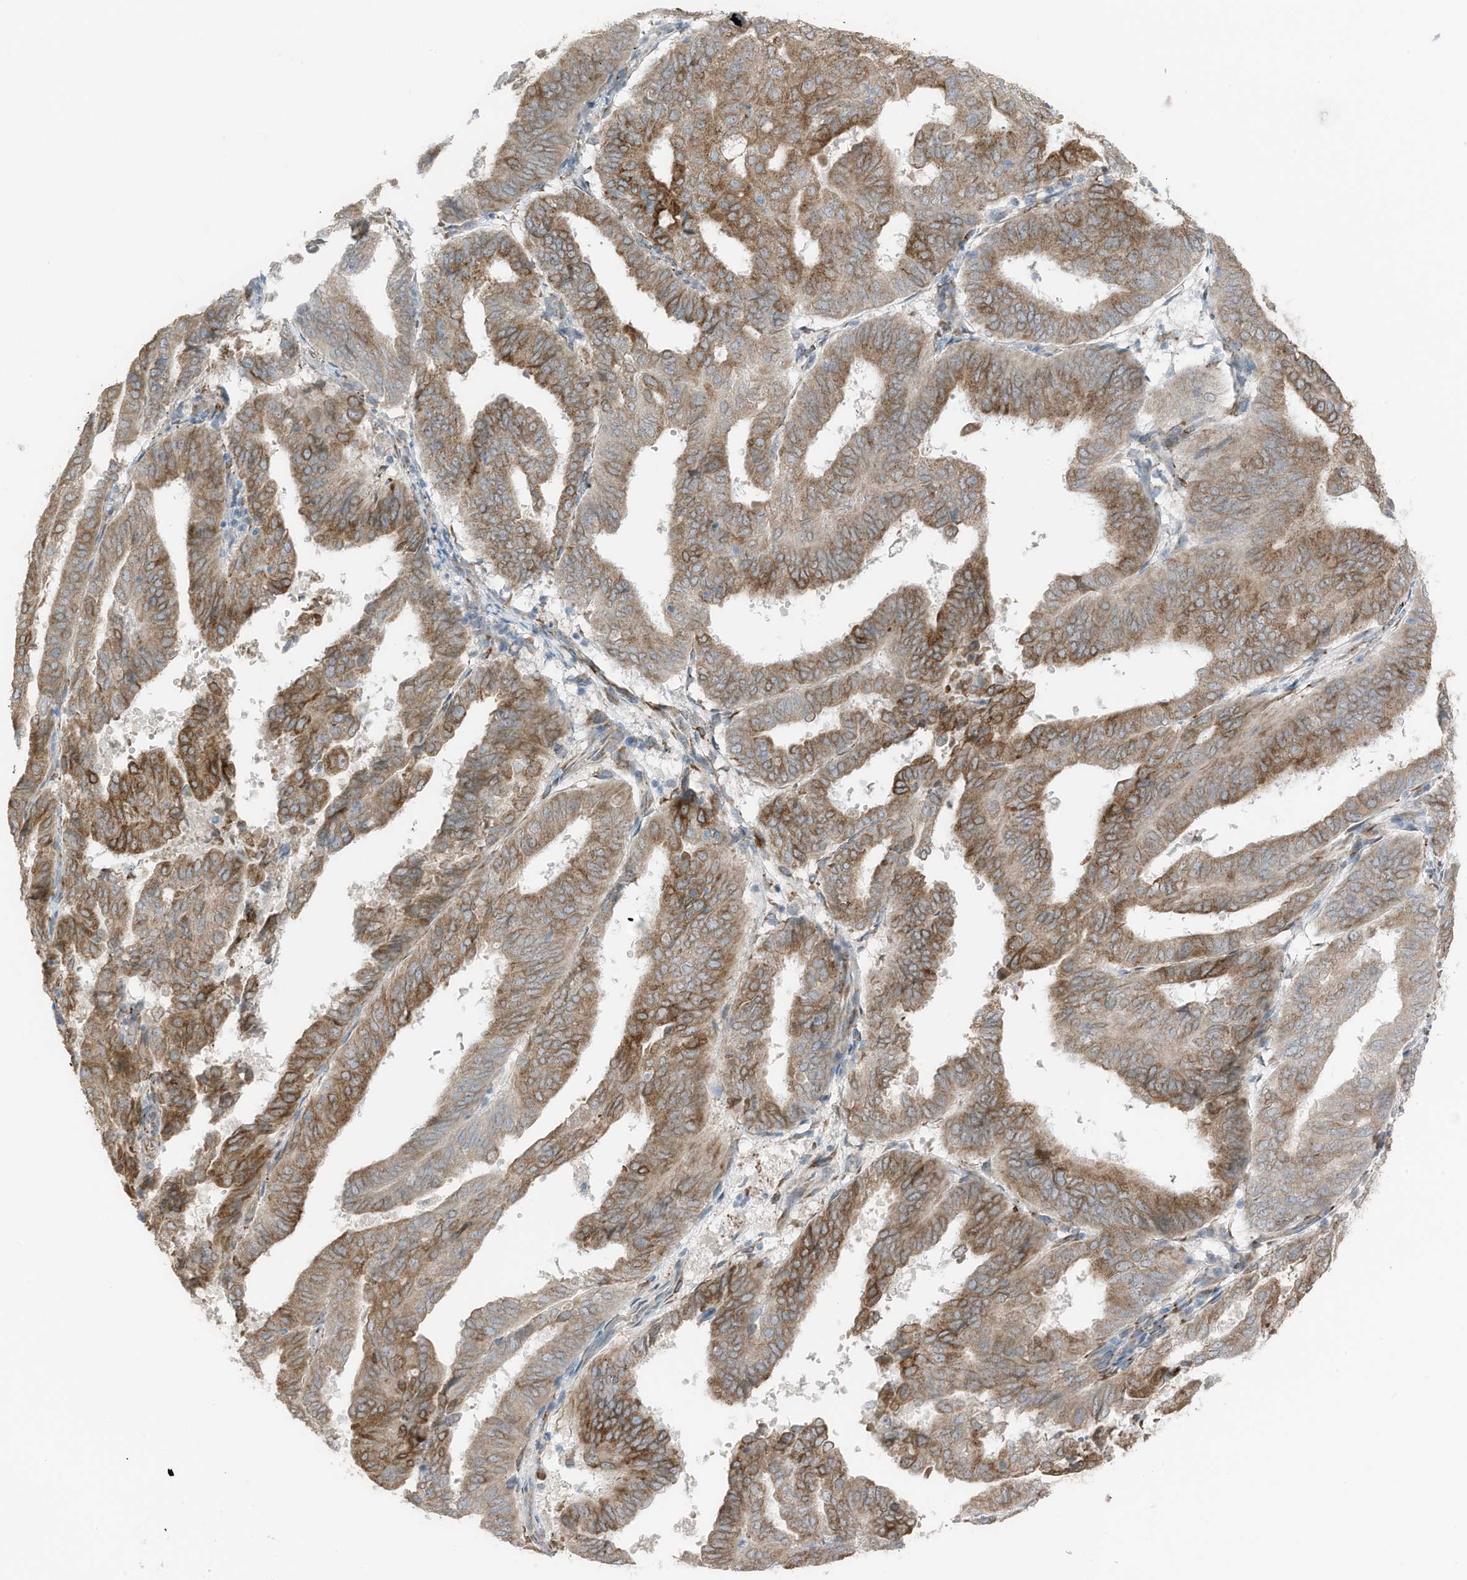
{"staining": {"intensity": "moderate", "quantity": ">75%", "location": "cytoplasmic/membranous"}, "tissue": "endometrial cancer", "cell_type": "Tumor cells", "image_type": "cancer", "snomed": [{"axis": "morphology", "description": "Adenocarcinoma, NOS"}, {"axis": "topography", "description": "Uterus"}], "caption": "High-power microscopy captured an immunohistochemistry image of endometrial adenocarcinoma, revealing moderate cytoplasmic/membranous expression in approximately >75% of tumor cells.", "gene": "ARHGEF33", "patient": {"sex": "female", "age": 77}}